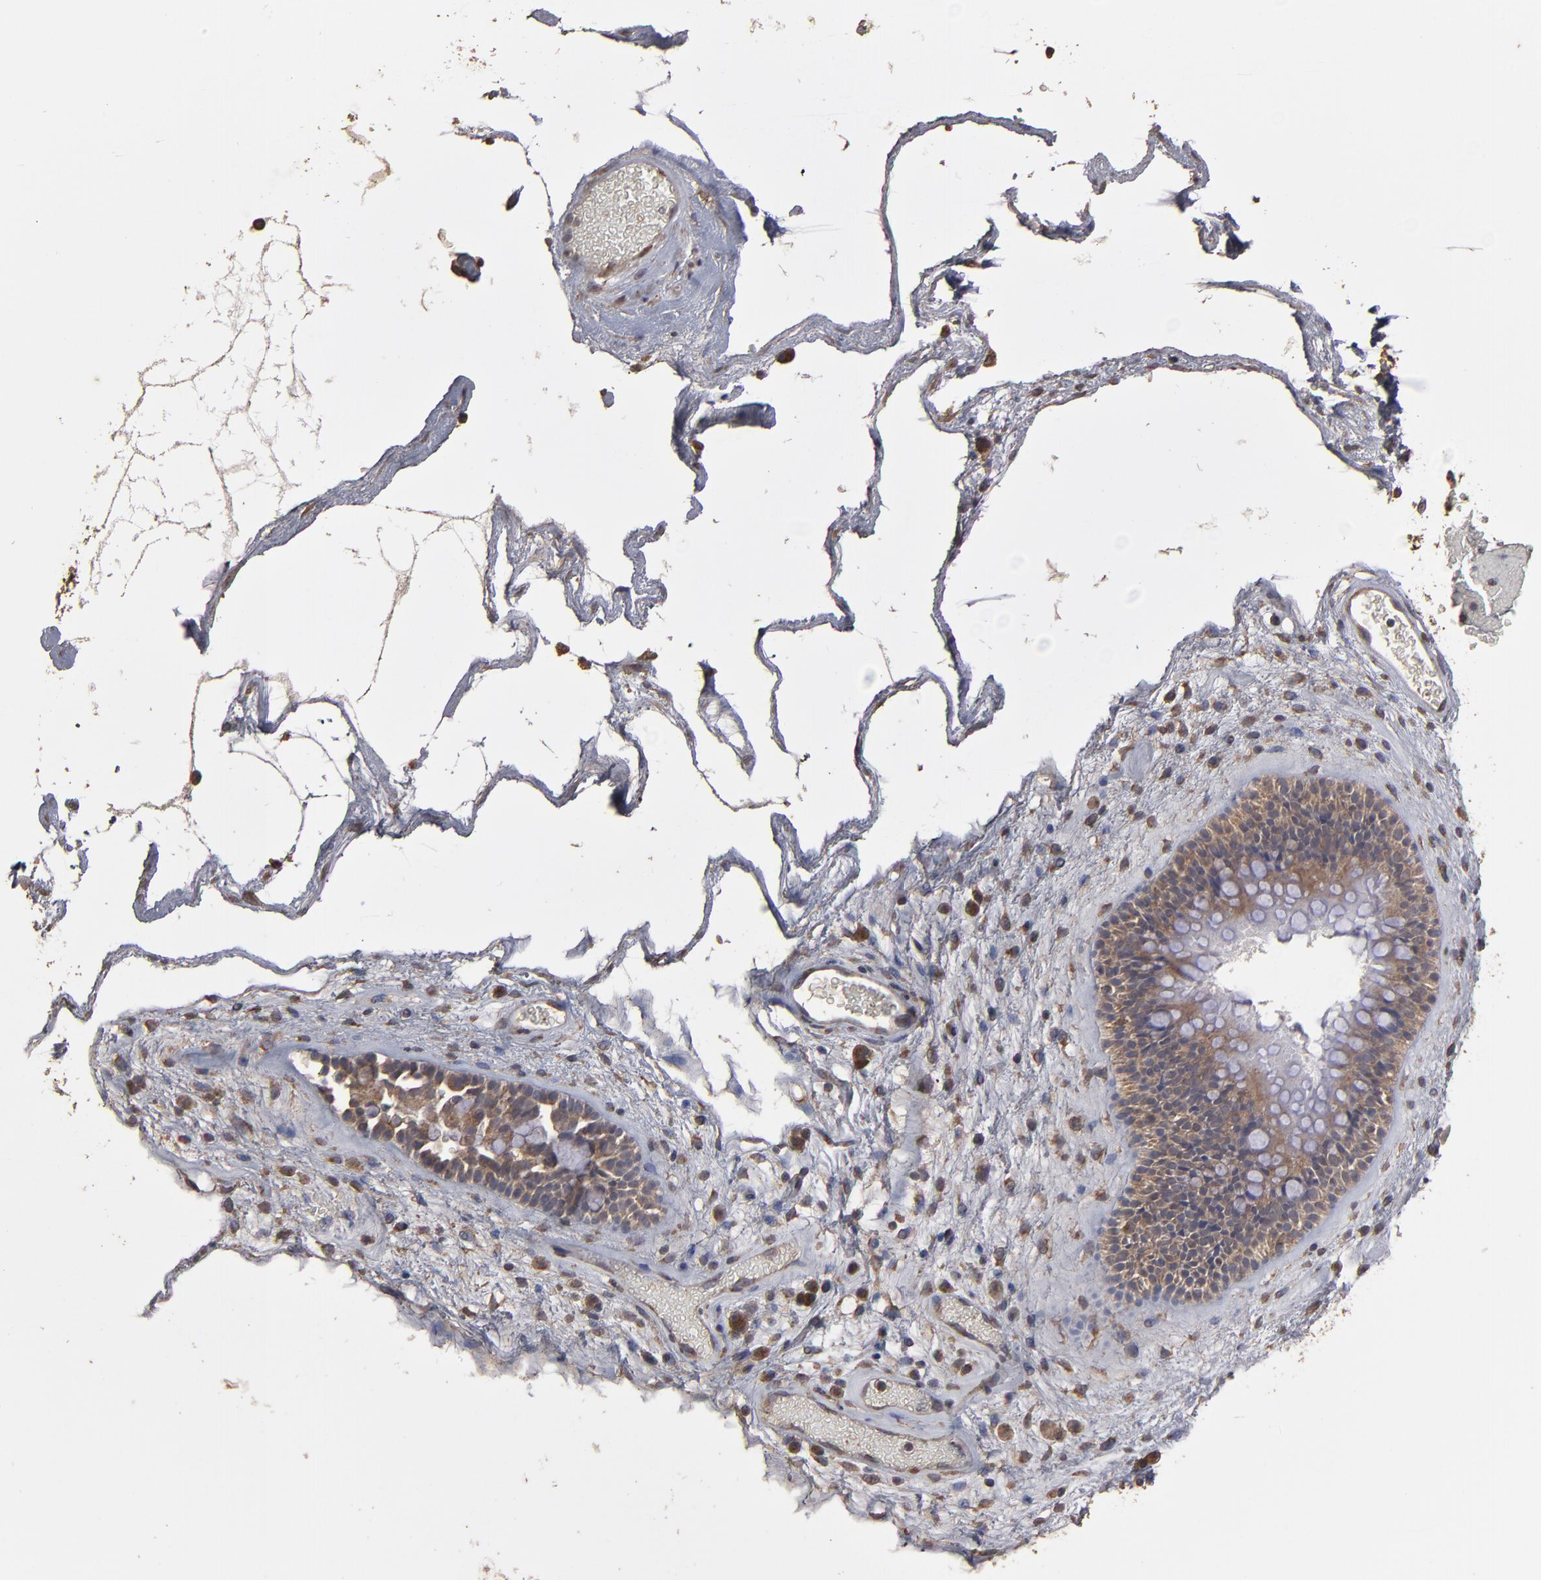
{"staining": {"intensity": "moderate", "quantity": ">75%", "location": "cytoplasmic/membranous"}, "tissue": "nasopharynx", "cell_type": "Respiratory epithelial cells", "image_type": "normal", "snomed": [{"axis": "morphology", "description": "Normal tissue, NOS"}, {"axis": "morphology", "description": "Inflammation, NOS"}, {"axis": "topography", "description": "Nasopharynx"}], "caption": "Immunohistochemistry (DAB) staining of unremarkable human nasopharynx exhibits moderate cytoplasmic/membranous protein positivity in about >75% of respiratory epithelial cells.", "gene": "MMP2", "patient": {"sex": "male", "age": 48}}